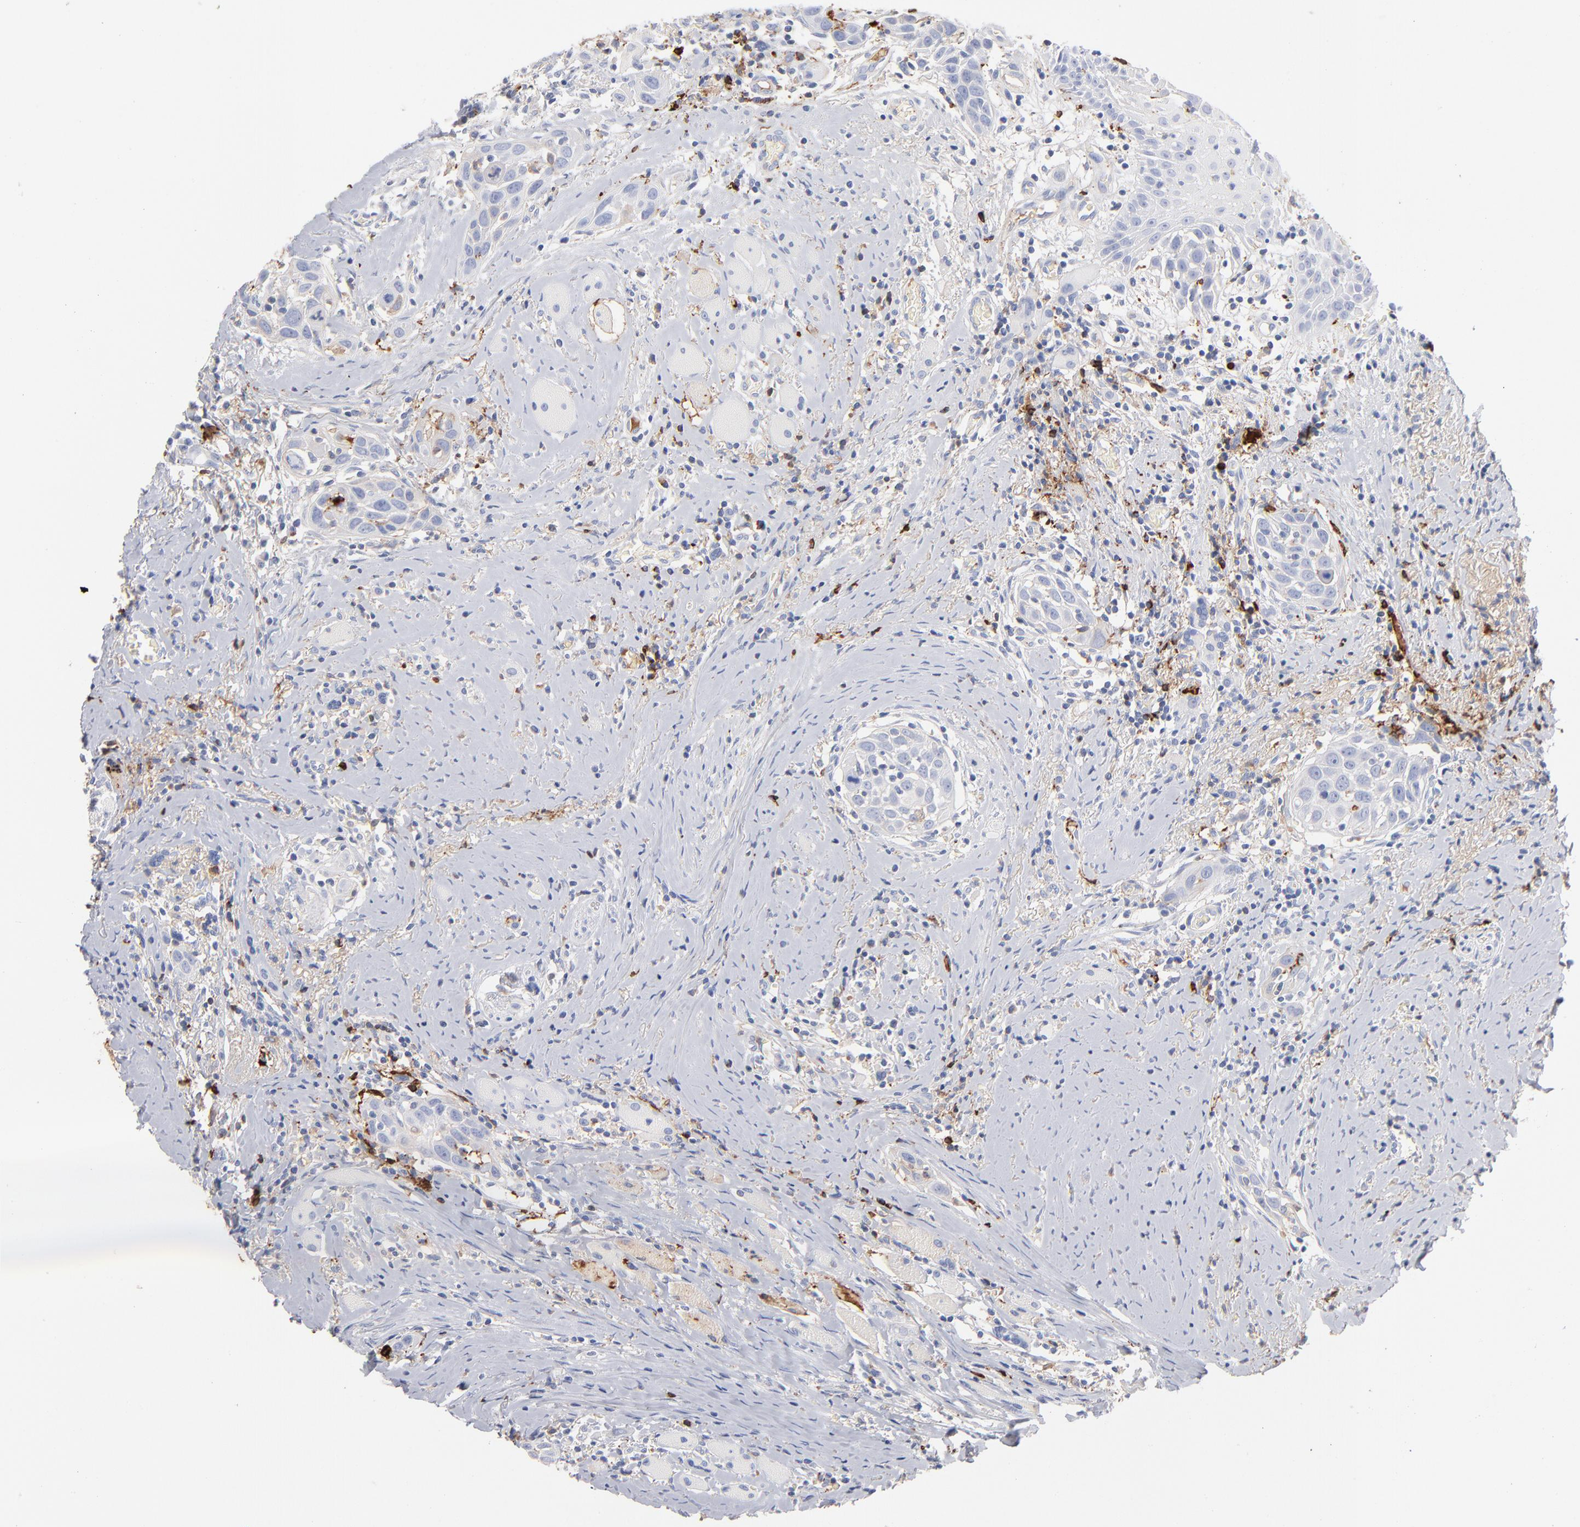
{"staining": {"intensity": "negative", "quantity": "none", "location": "none"}, "tissue": "head and neck cancer", "cell_type": "Tumor cells", "image_type": "cancer", "snomed": [{"axis": "morphology", "description": "Squamous cell carcinoma, NOS"}, {"axis": "topography", "description": "Oral tissue"}, {"axis": "topography", "description": "Head-Neck"}], "caption": "Tumor cells show no significant protein positivity in squamous cell carcinoma (head and neck). (DAB (3,3'-diaminobenzidine) immunohistochemistry, high magnification).", "gene": "APOH", "patient": {"sex": "female", "age": 50}}